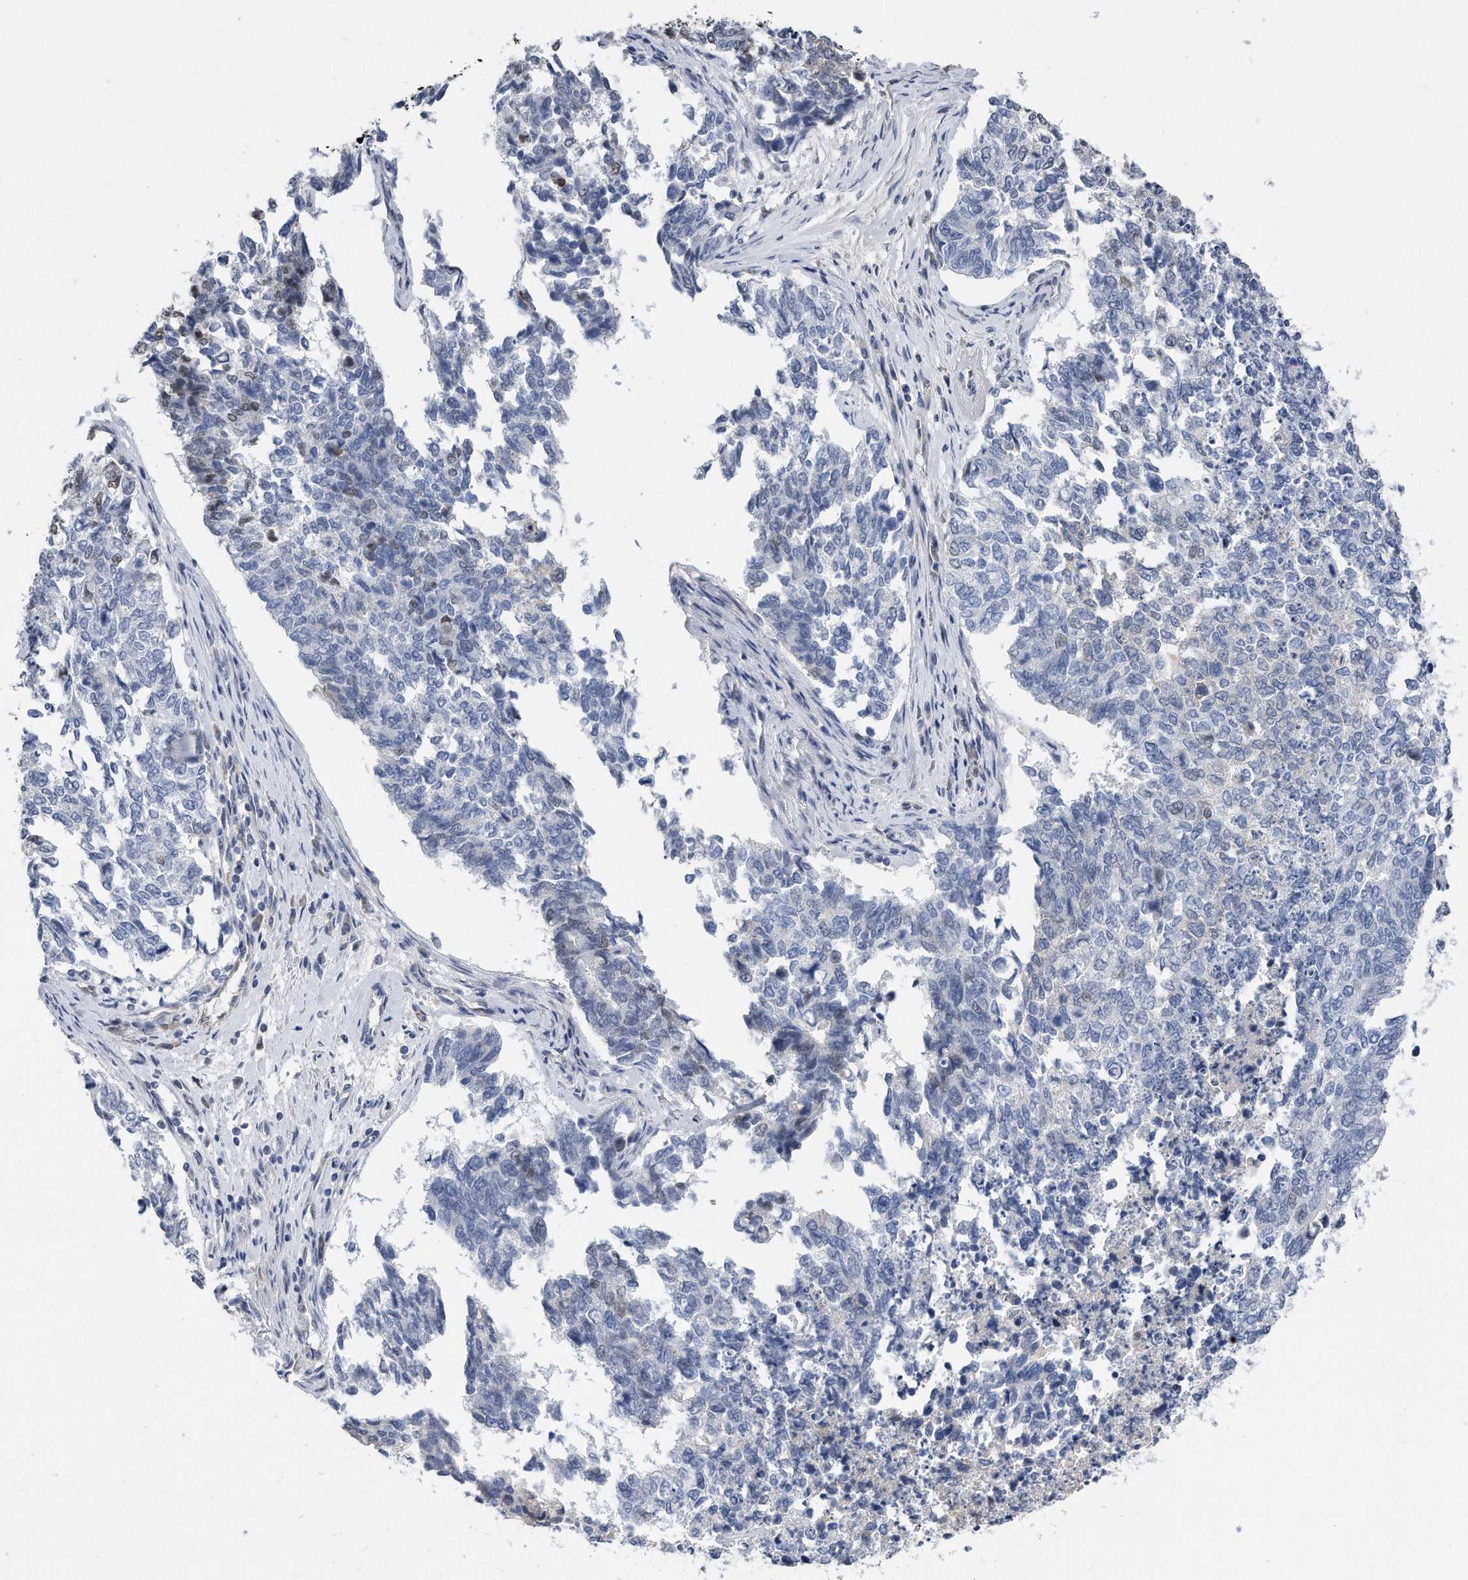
{"staining": {"intensity": "negative", "quantity": "none", "location": "none"}, "tissue": "cervical cancer", "cell_type": "Tumor cells", "image_type": "cancer", "snomed": [{"axis": "morphology", "description": "Squamous cell carcinoma, NOS"}, {"axis": "topography", "description": "Cervix"}], "caption": "Protein analysis of cervical cancer exhibits no significant staining in tumor cells.", "gene": "TP53INP1", "patient": {"sex": "female", "age": 63}}